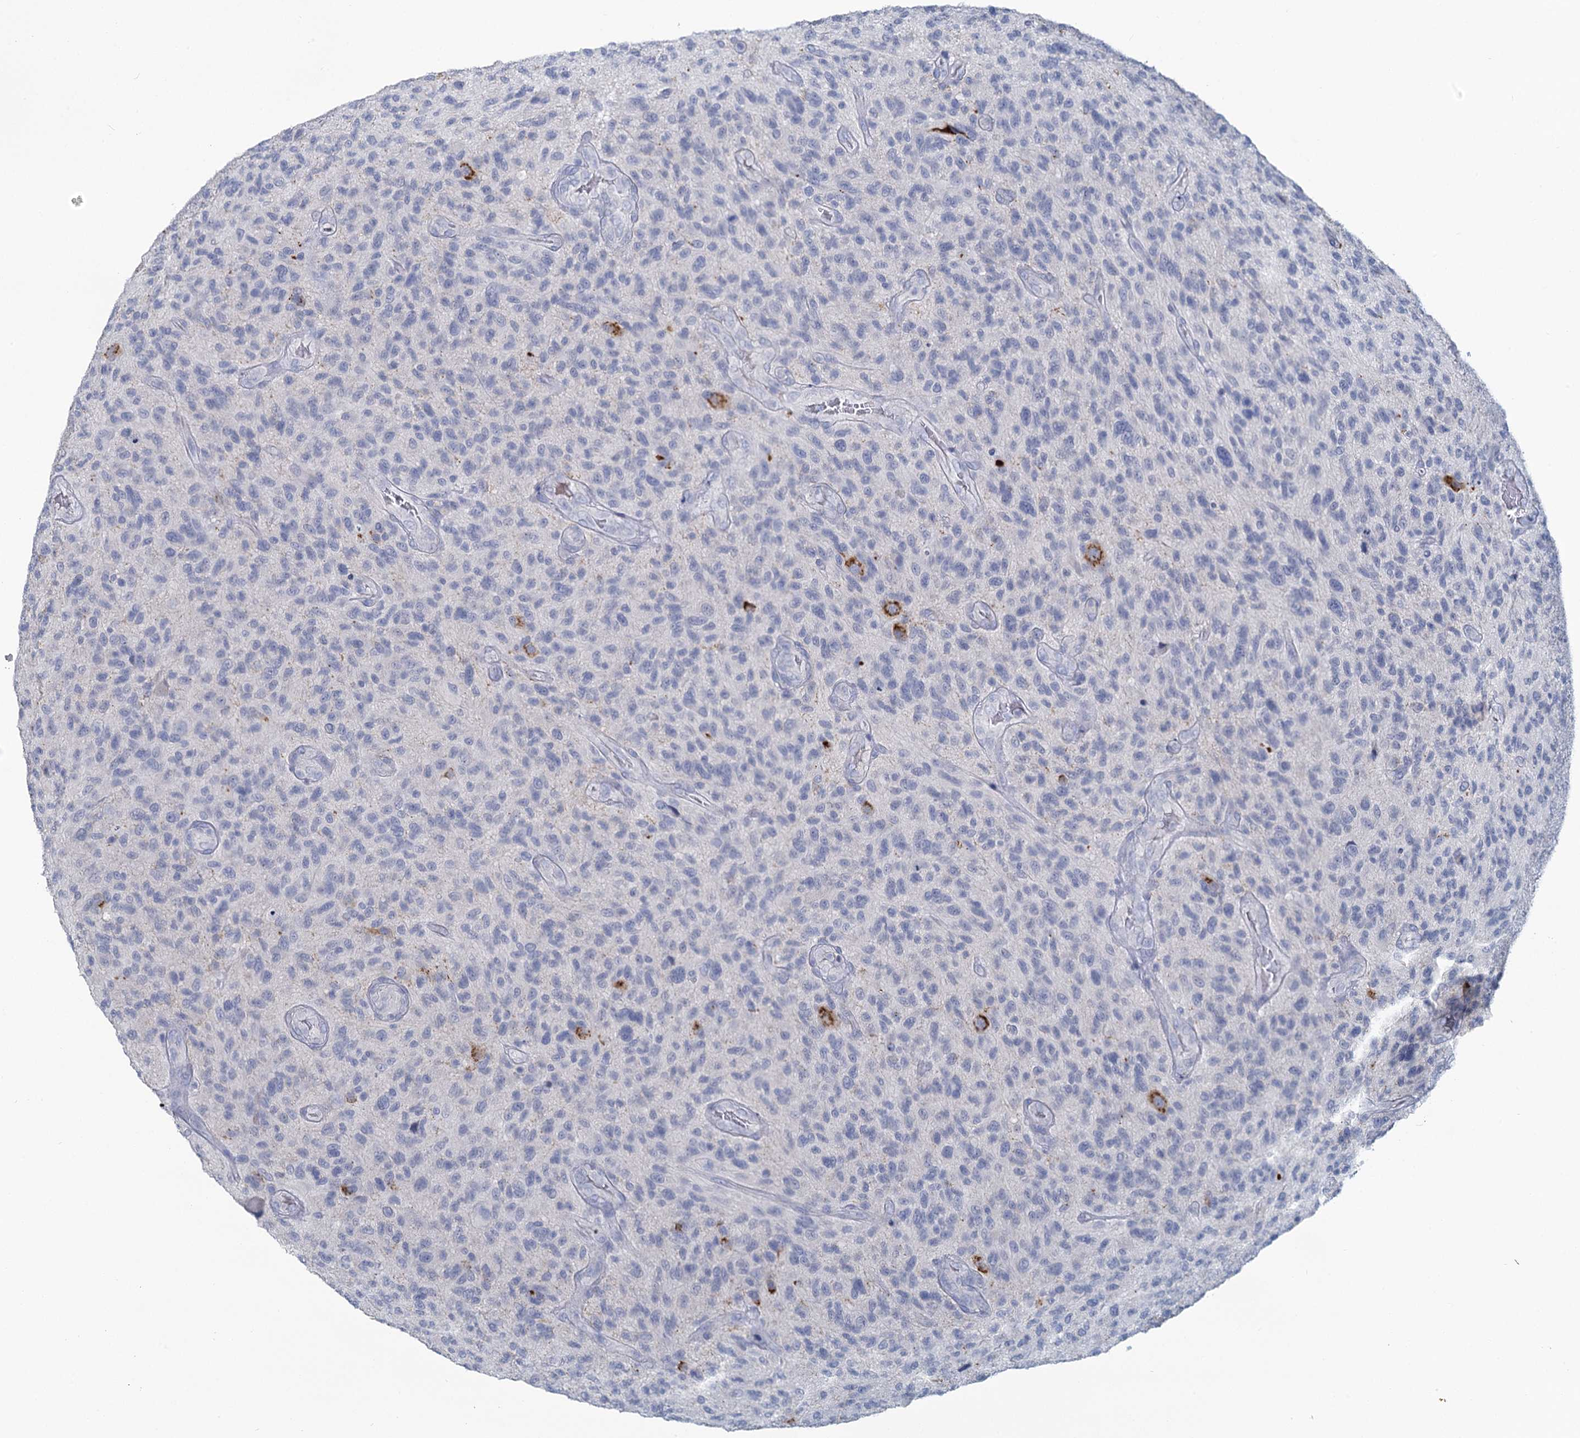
{"staining": {"intensity": "negative", "quantity": "none", "location": "none"}, "tissue": "glioma", "cell_type": "Tumor cells", "image_type": "cancer", "snomed": [{"axis": "morphology", "description": "Glioma, malignant, High grade"}, {"axis": "topography", "description": "Brain"}], "caption": "An immunohistochemistry image of high-grade glioma (malignant) is shown. There is no staining in tumor cells of high-grade glioma (malignant).", "gene": "CHGA", "patient": {"sex": "male", "age": 47}}